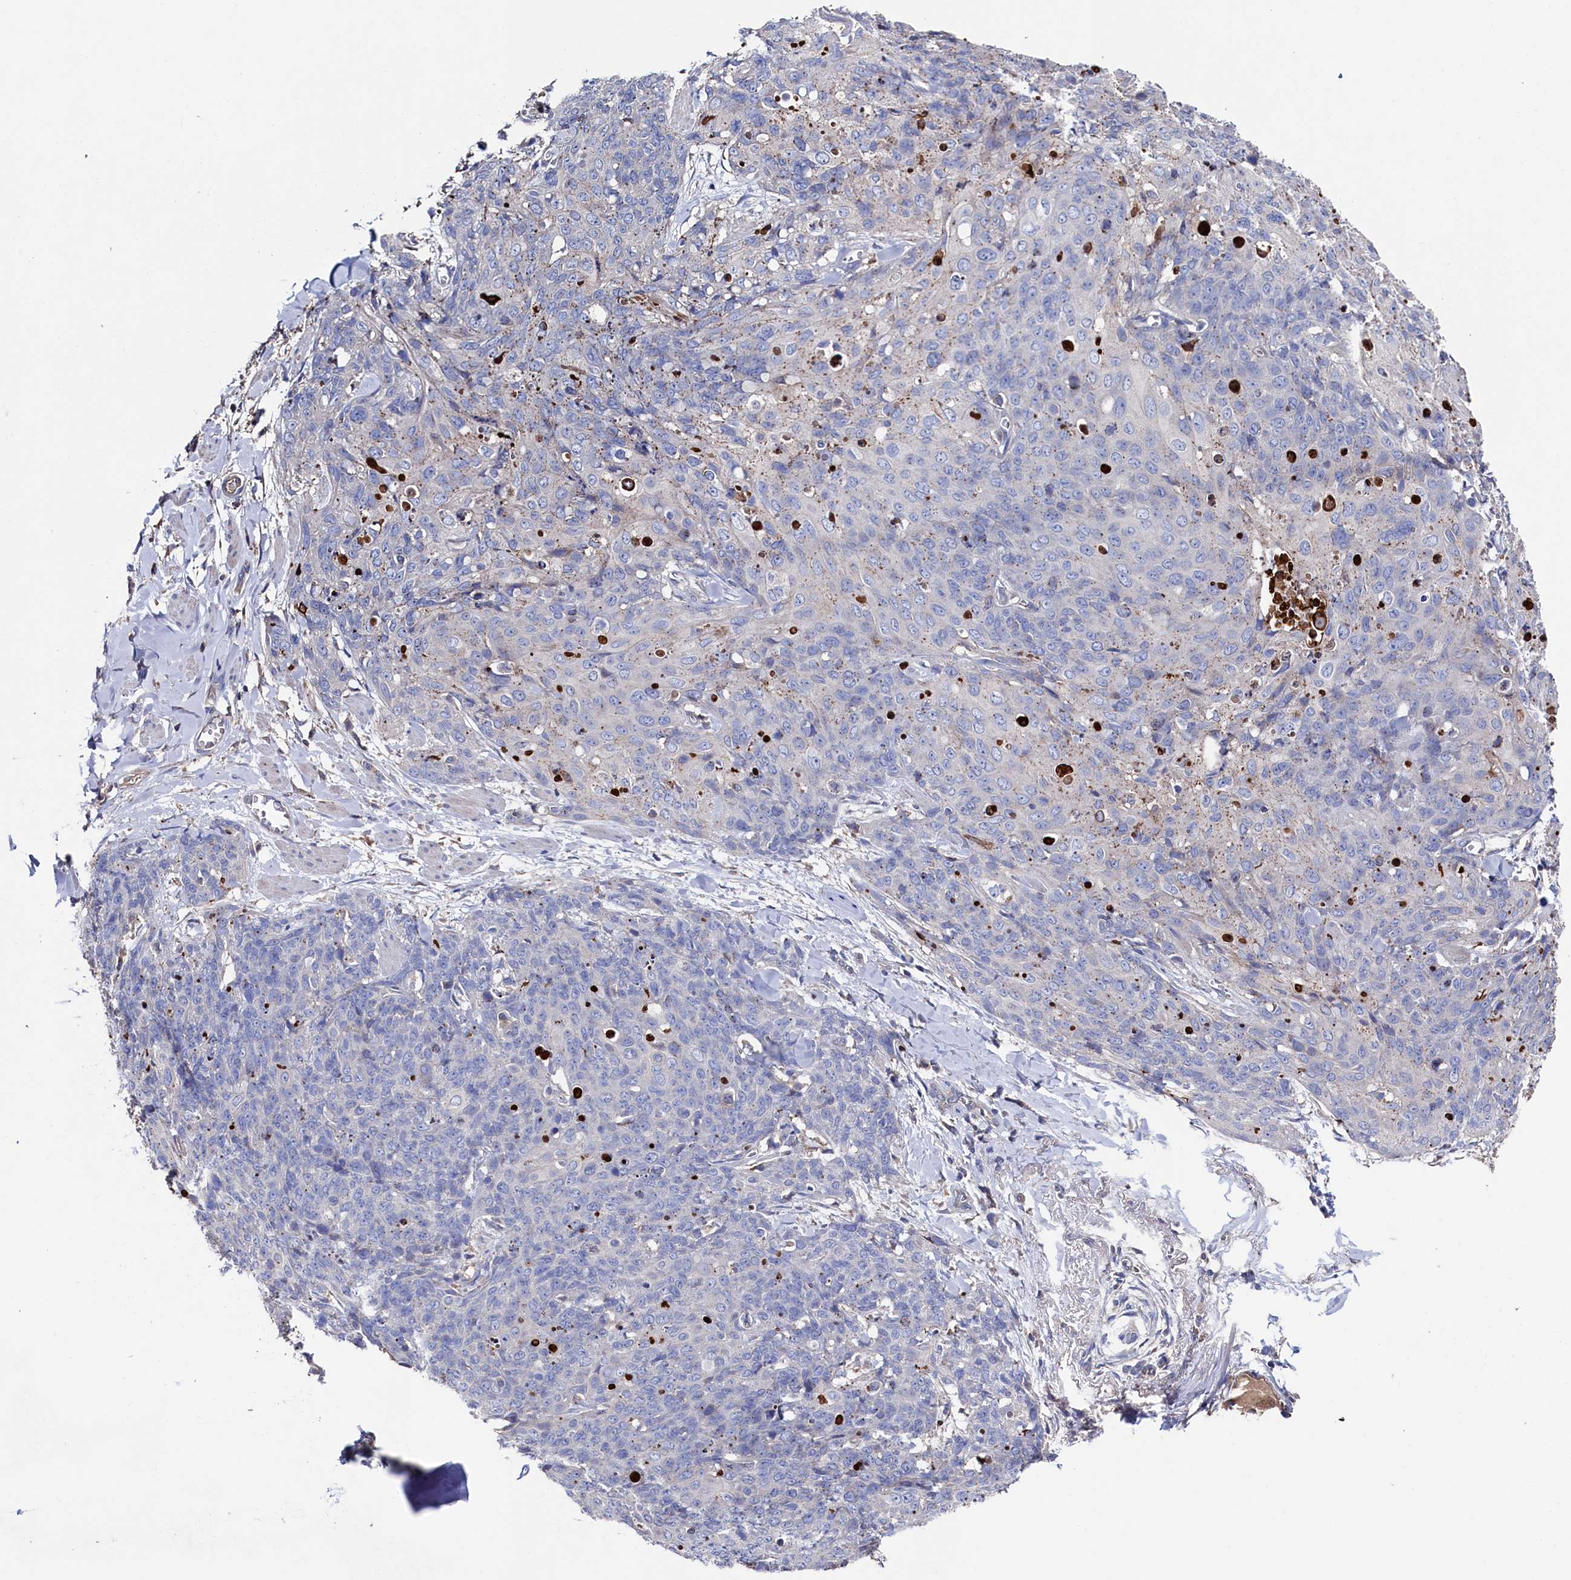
{"staining": {"intensity": "negative", "quantity": "none", "location": "none"}, "tissue": "skin cancer", "cell_type": "Tumor cells", "image_type": "cancer", "snomed": [{"axis": "morphology", "description": "Squamous cell carcinoma, NOS"}, {"axis": "topography", "description": "Skin"}, {"axis": "topography", "description": "Vulva"}], "caption": "Tumor cells show no significant protein staining in skin squamous cell carcinoma.", "gene": "TK2", "patient": {"sex": "female", "age": 85}}